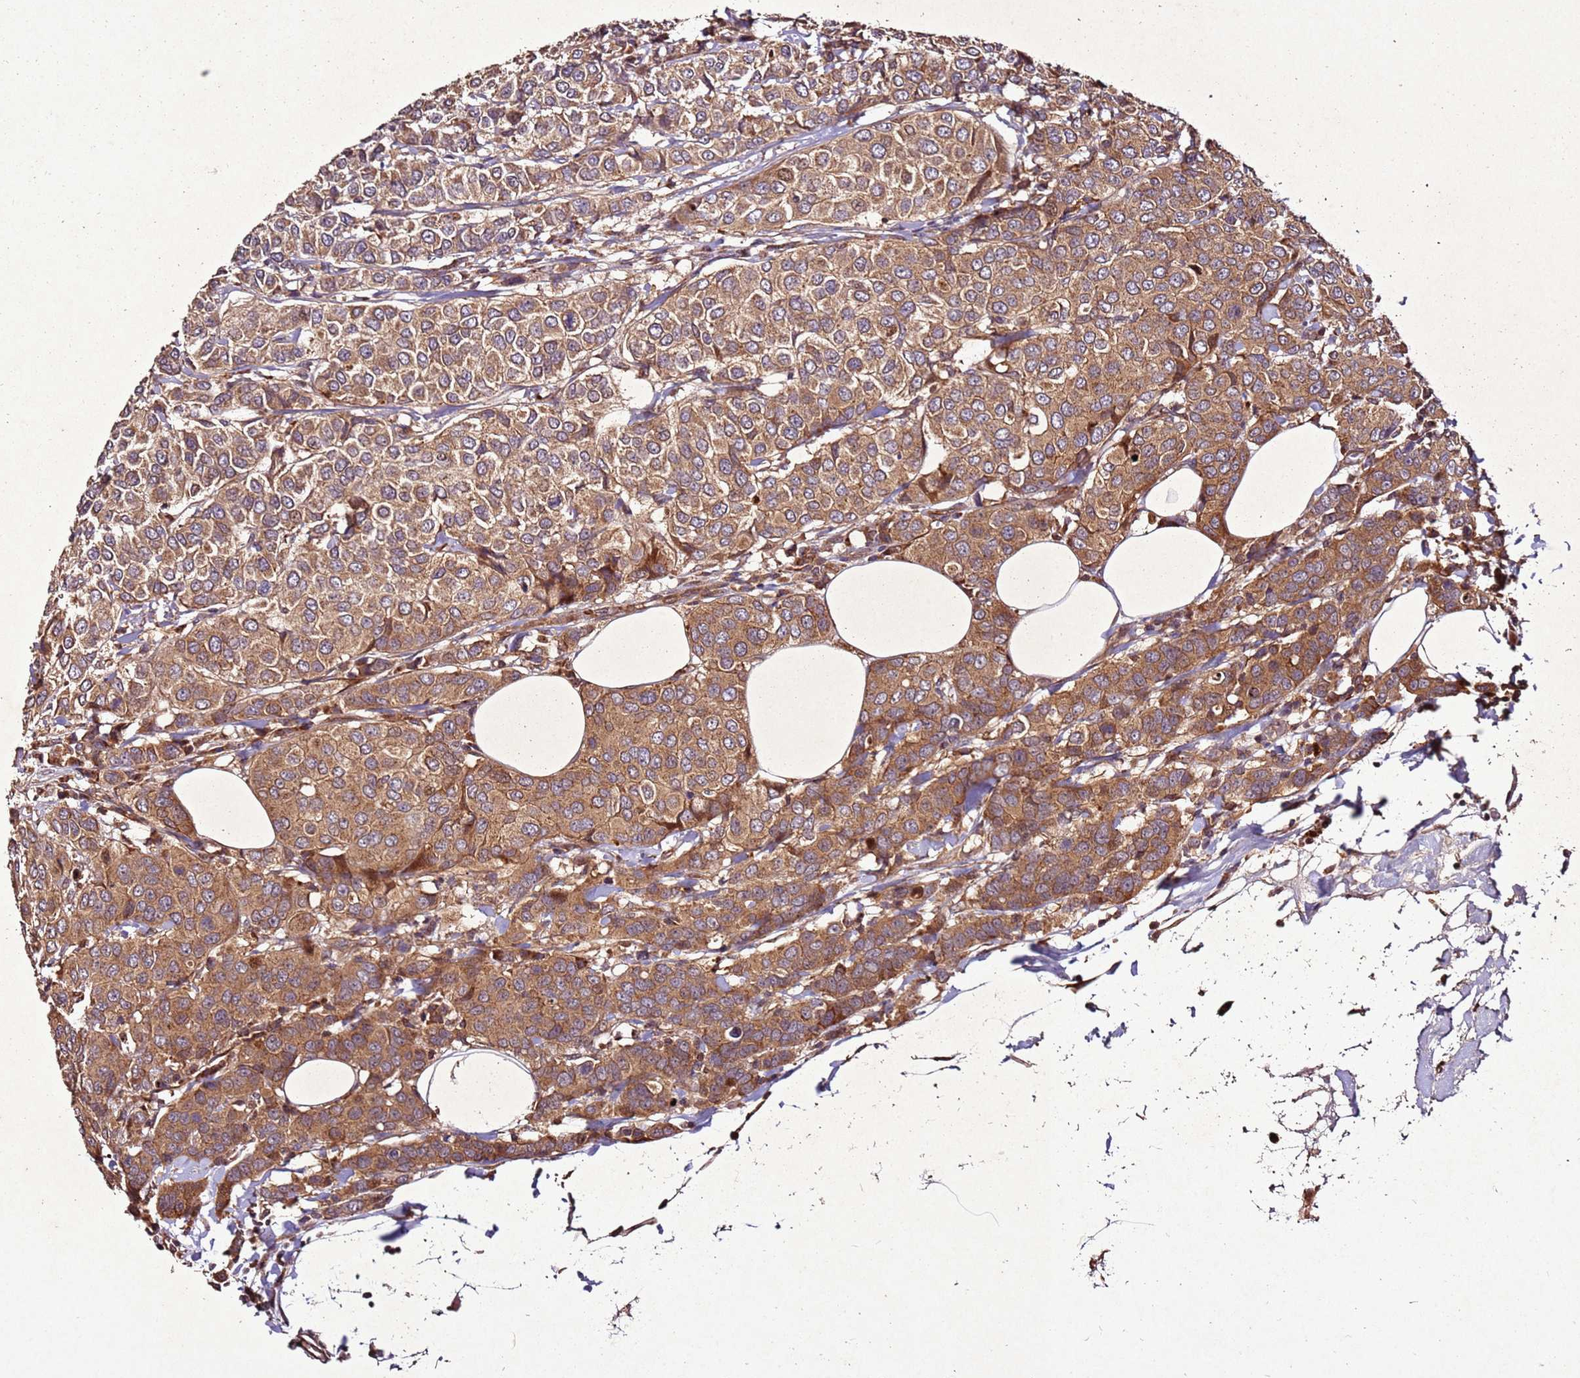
{"staining": {"intensity": "moderate", "quantity": ">75%", "location": "cytoplasmic/membranous"}, "tissue": "breast cancer", "cell_type": "Tumor cells", "image_type": "cancer", "snomed": [{"axis": "morphology", "description": "Duct carcinoma"}, {"axis": "topography", "description": "Breast"}], "caption": "Immunohistochemistry (IHC) of breast infiltrating ductal carcinoma demonstrates medium levels of moderate cytoplasmic/membranous expression in about >75% of tumor cells. The protein of interest is shown in brown color, while the nuclei are stained blue.", "gene": "PTMA", "patient": {"sex": "female", "age": 55}}